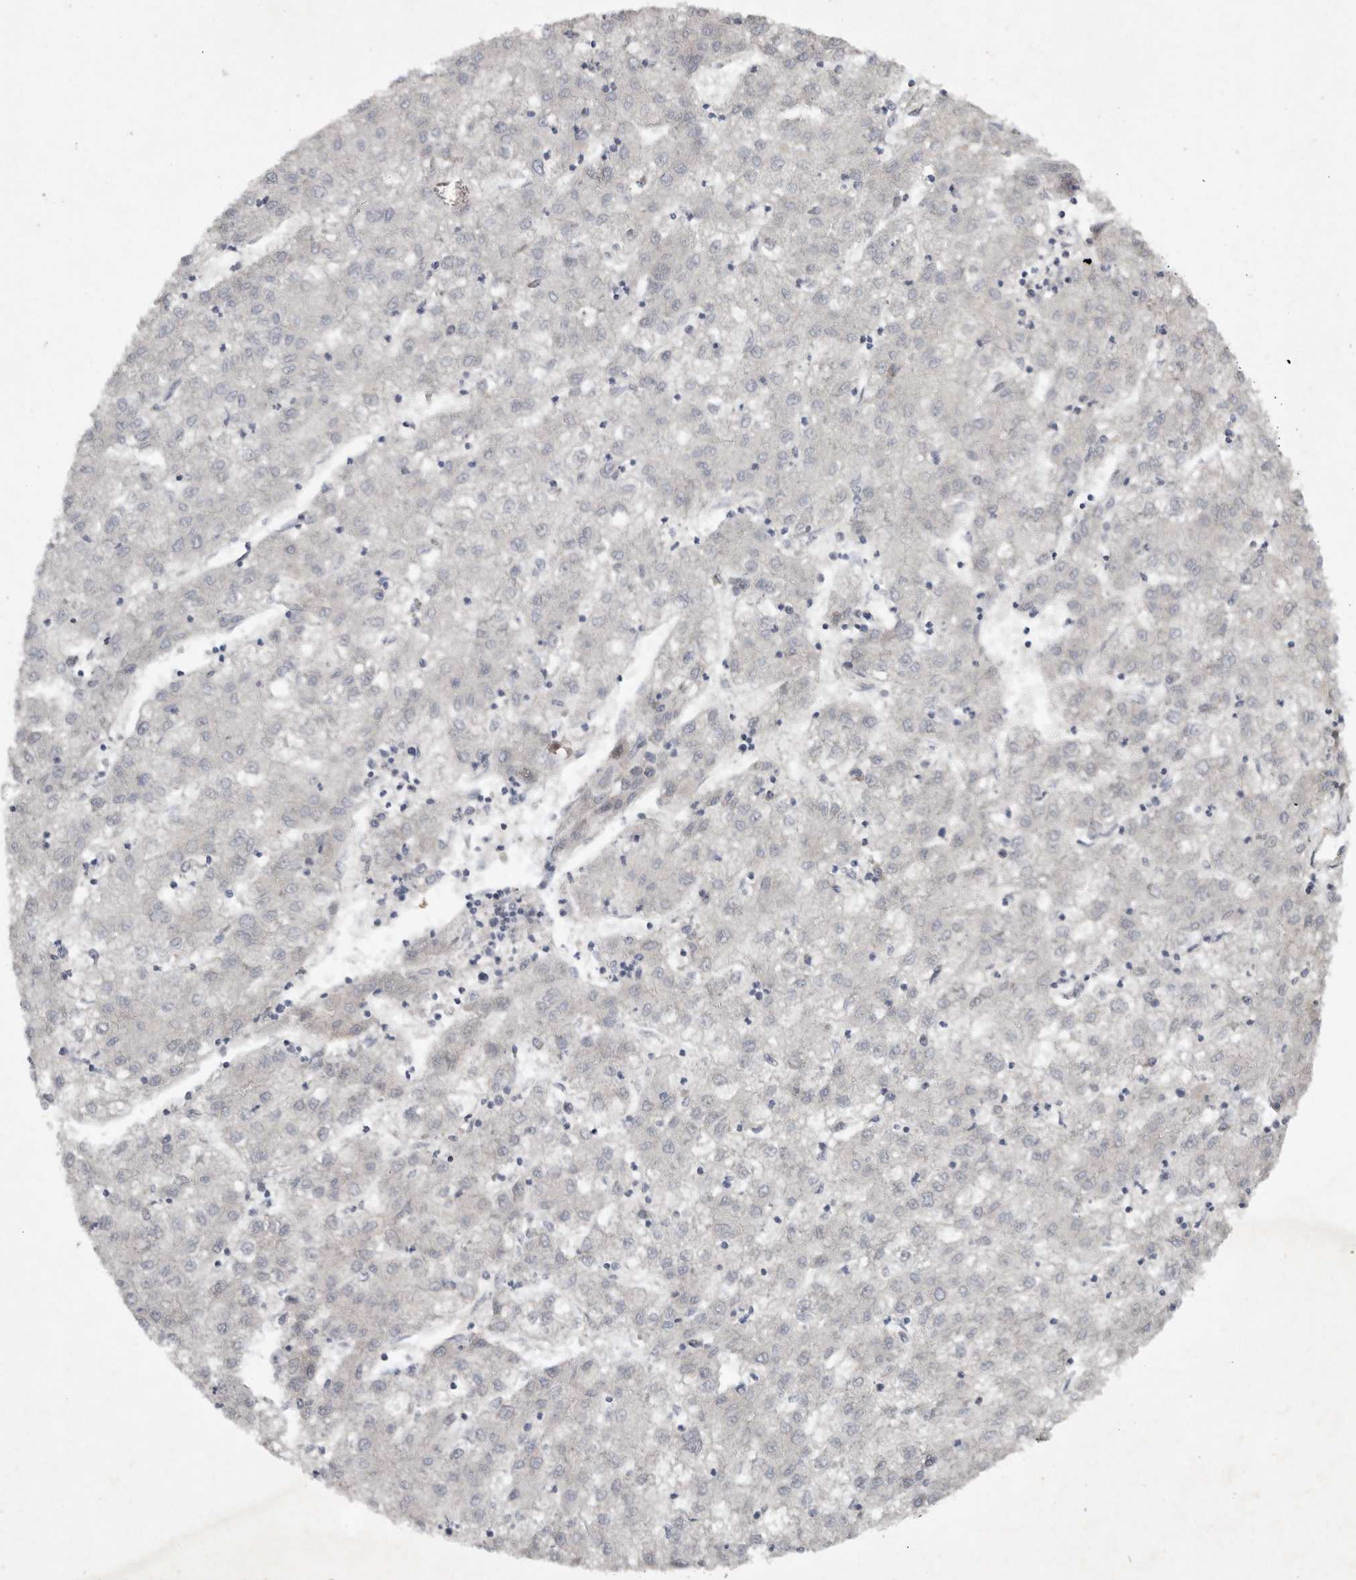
{"staining": {"intensity": "negative", "quantity": "none", "location": "none"}, "tissue": "liver cancer", "cell_type": "Tumor cells", "image_type": "cancer", "snomed": [{"axis": "morphology", "description": "Carcinoma, Hepatocellular, NOS"}, {"axis": "topography", "description": "Liver"}], "caption": "Immunohistochemistry micrograph of neoplastic tissue: liver cancer (hepatocellular carcinoma) stained with DAB (3,3'-diaminobenzidine) shows no significant protein expression in tumor cells.", "gene": "EDEM3", "patient": {"sex": "male", "age": 72}}